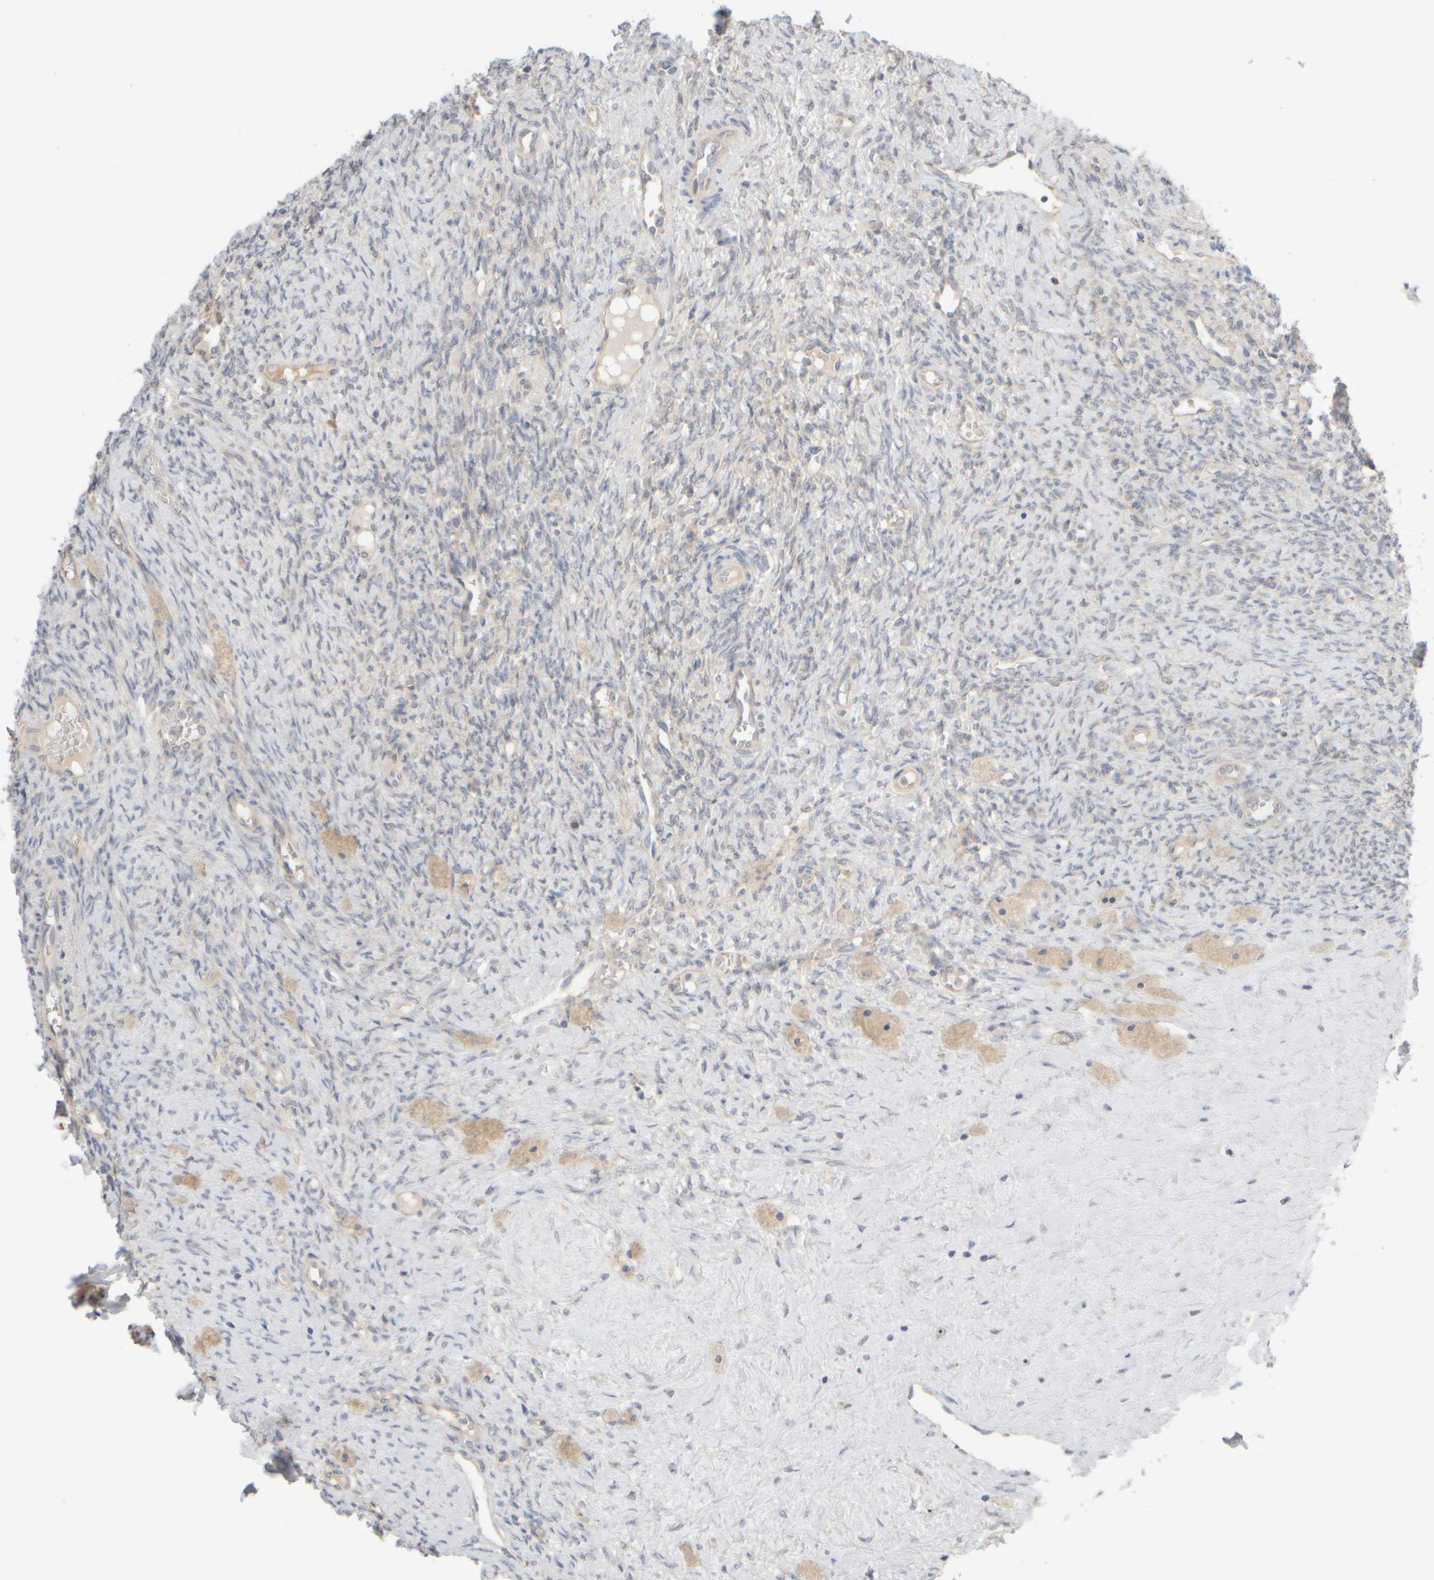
{"staining": {"intensity": "weak", "quantity": ">75%", "location": "cytoplasmic/membranous"}, "tissue": "ovary", "cell_type": "Follicle cells", "image_type": "normal", "snomed": [{"axis": "morphology", "description": "Normal tissue, NOS"}, {"axis": "topography", "description": "Ovary"}], "caption": "Follicle cells reveal weak cytoplasmic/membranous staining in about >75% of cells in benign ovary. (DAB (3,3'-diaminobenzidine) IHC, brown staining for protein, blue staining for nuclei).", "gene": "GOPC", "patient": {"sex": "female", "age": 41}}